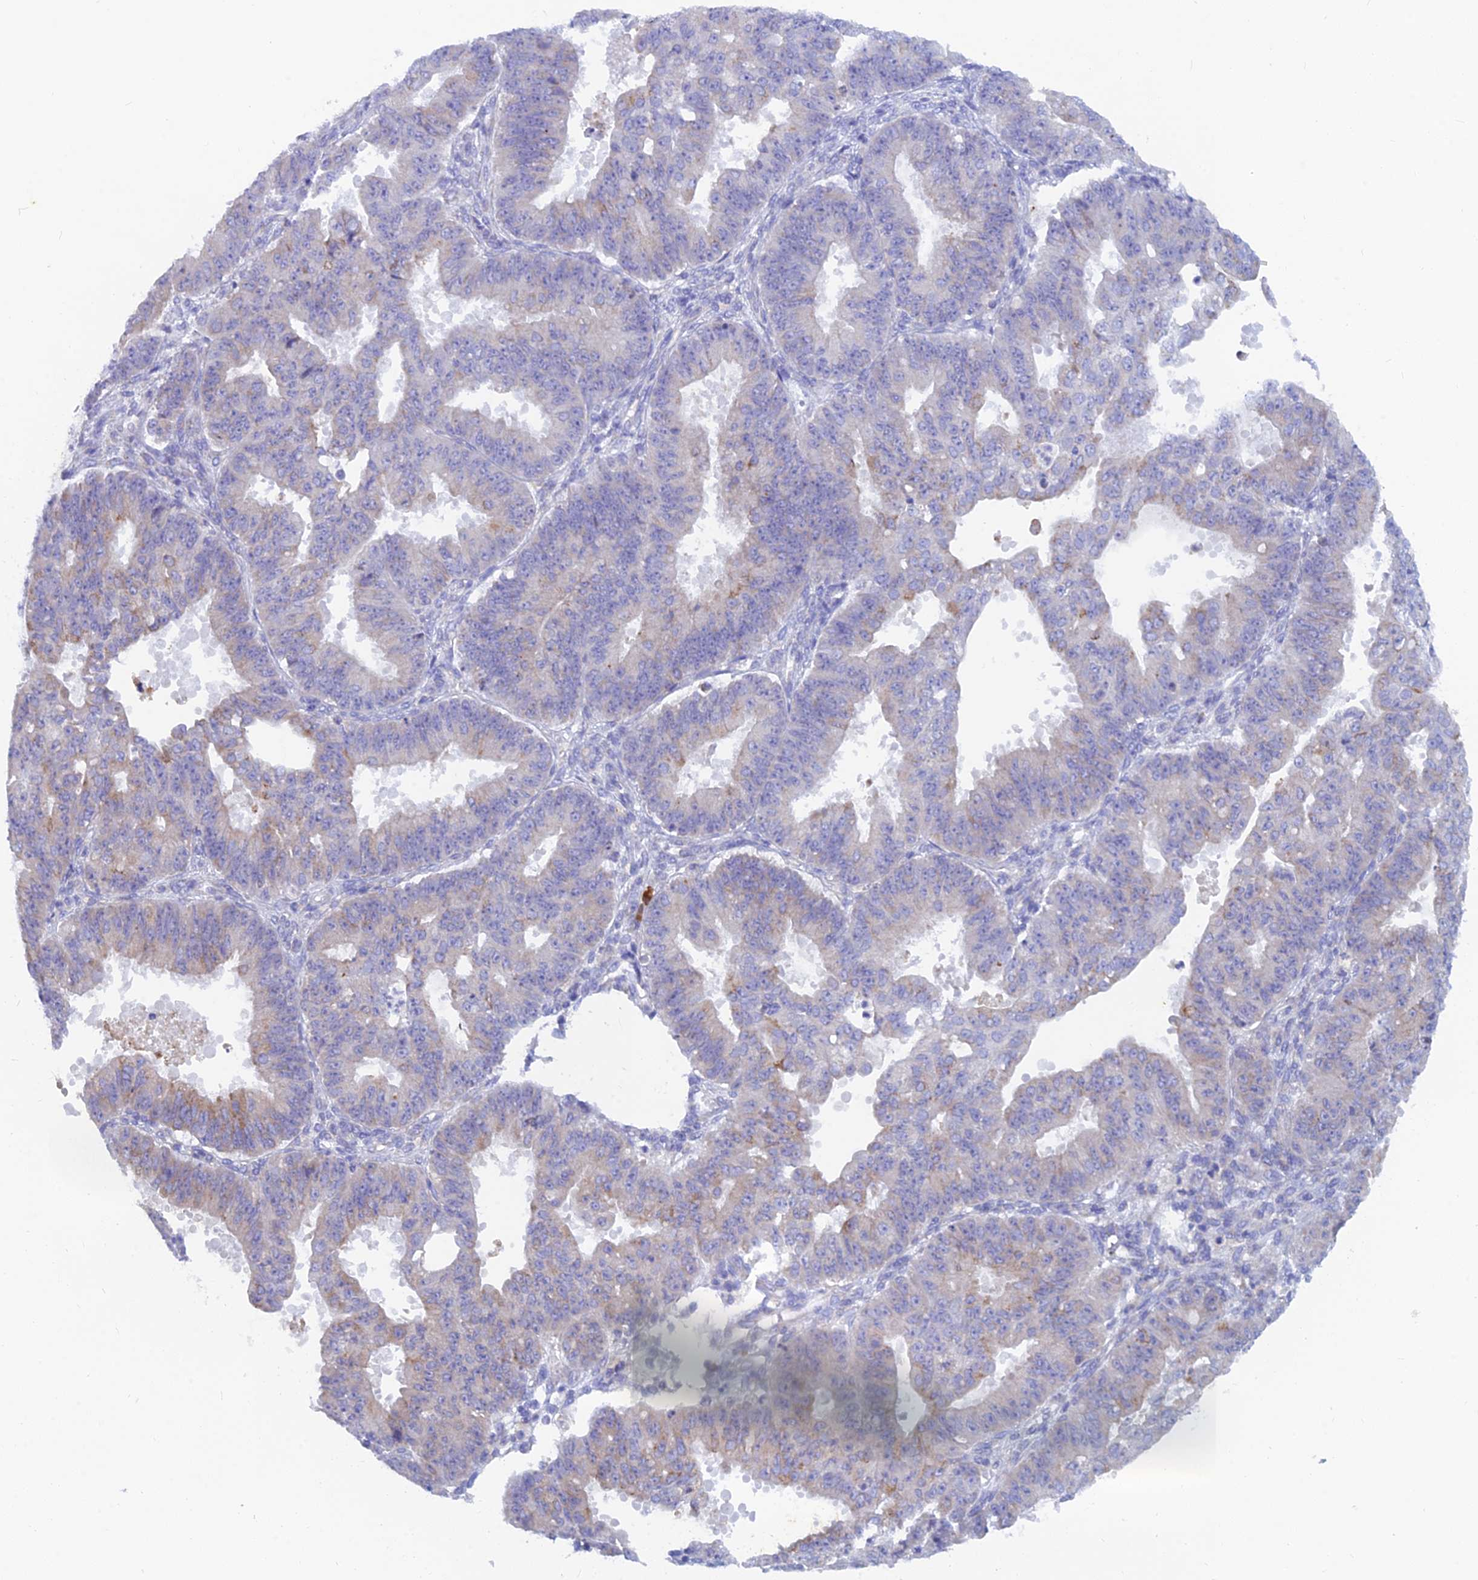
{"staining": {"intensity": "moderate", "quantity": "<25%", "location": "cytoplasmic/membranous"}, "tissue": "ovarian cancer", "cell_type": "Tumor cells", "image_type": "cancer", "snomed": [{"axis": "morphology", "description": "Carcinoma, endometroid"}, {"axis": "topography", "description": "Appendix"}, {"axis": "topography", "description": "Ovary"}], "caption": "Protein staining by IHC demonstrates moderate cytoplasmic/membranous expression in approximately <25% of tumor cells in ovarian endometroid carcinoma. The staining was performed using DAB to visualize the protein expression in brown, while the nuclei were stained in blue with hematoxylin (Magnification: 20x).", "gene": "WDR35", "patient": {"sex": "female", "age": 42}}